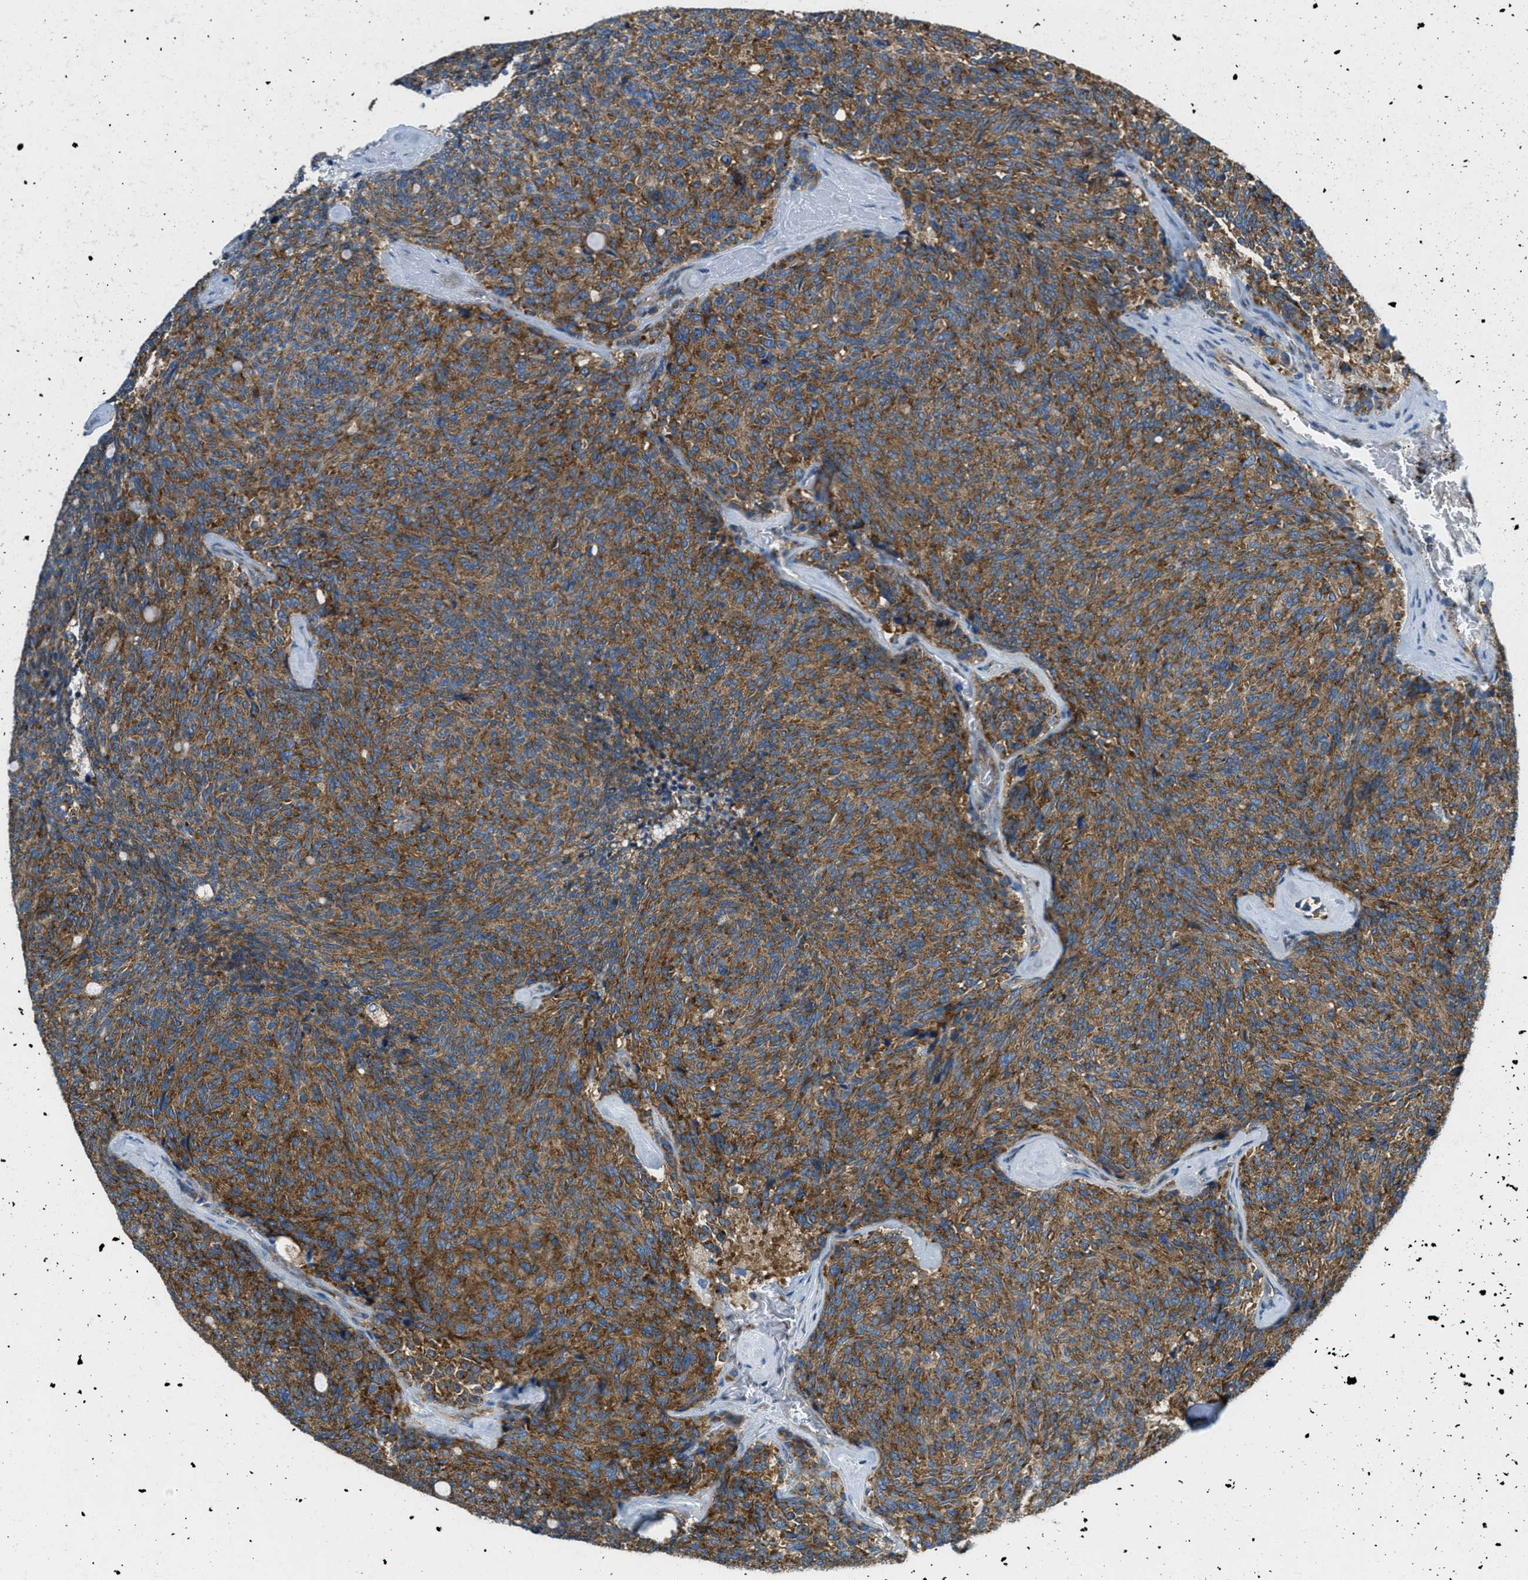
{"staining": {"intensity": "strong", "quantity": ">75%", "location": "cytoplasmic/membranous"}, "tissue": "carcinoid", "cell_type": "Tumor cells", "image_type": "cancer", "snomed": [{"axis": "morphology", "description": "Carcinoid, malignant, NOS"}, {"axis": "topography", "description": "Pancreas"}], "caption": "Immunohistochemistry (IHC) (DAB) staining of human carcinoid (malignant) displays strong cytoplasmic/membranous protein staining in approximately >75% of tumor cells. (Brightfield microscopy of DAB IHC at high magnification).", "gene": "AP2B1", "patient": {"sex": "female", "age": 54}}